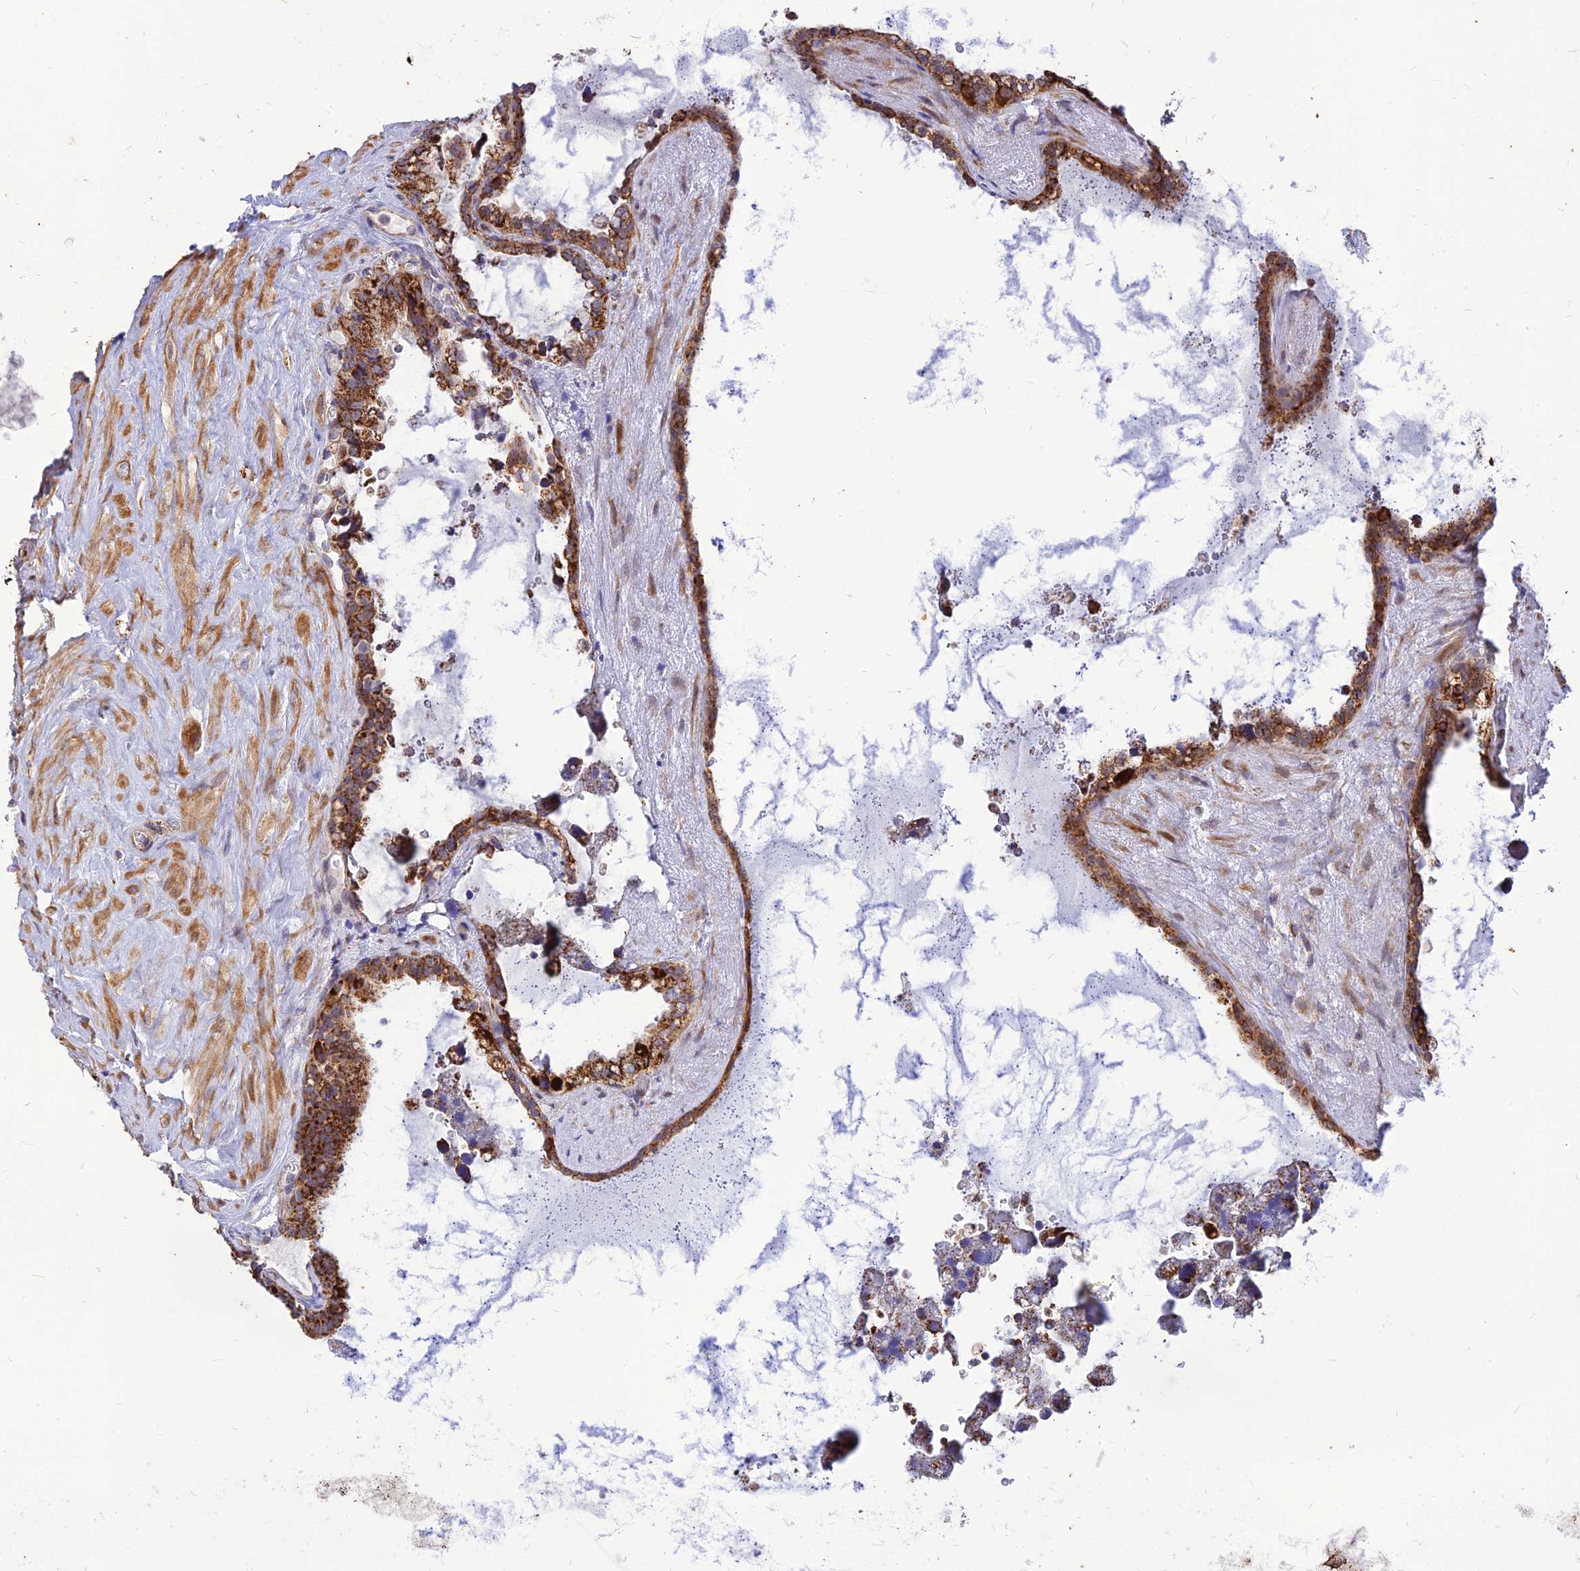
{"staining": {"intensity": "strong", "quantity": ">75%", "location": "cytoplasmic/membranous"}, "tissue": "seminal vesicle", "cell_type": "Glandular cells", "image_type": "normal", "snomed": [{"axis": "morphology", "description": "Normal tissue, NOS"}, {"axis": "topography", "description": "Seminal veicle"}], "caption": "IHC micrograph of normal seminal vesicle: seminal vesicle stained using IHC exhibits high levels of strong protein expression localized specifically in the cytoplasmic/membranous of glandular cells, appearing as a cytoplasmic/membranous brown color.", "gene": "ECI1", "patient": {"sex": "male", "age": 68}}